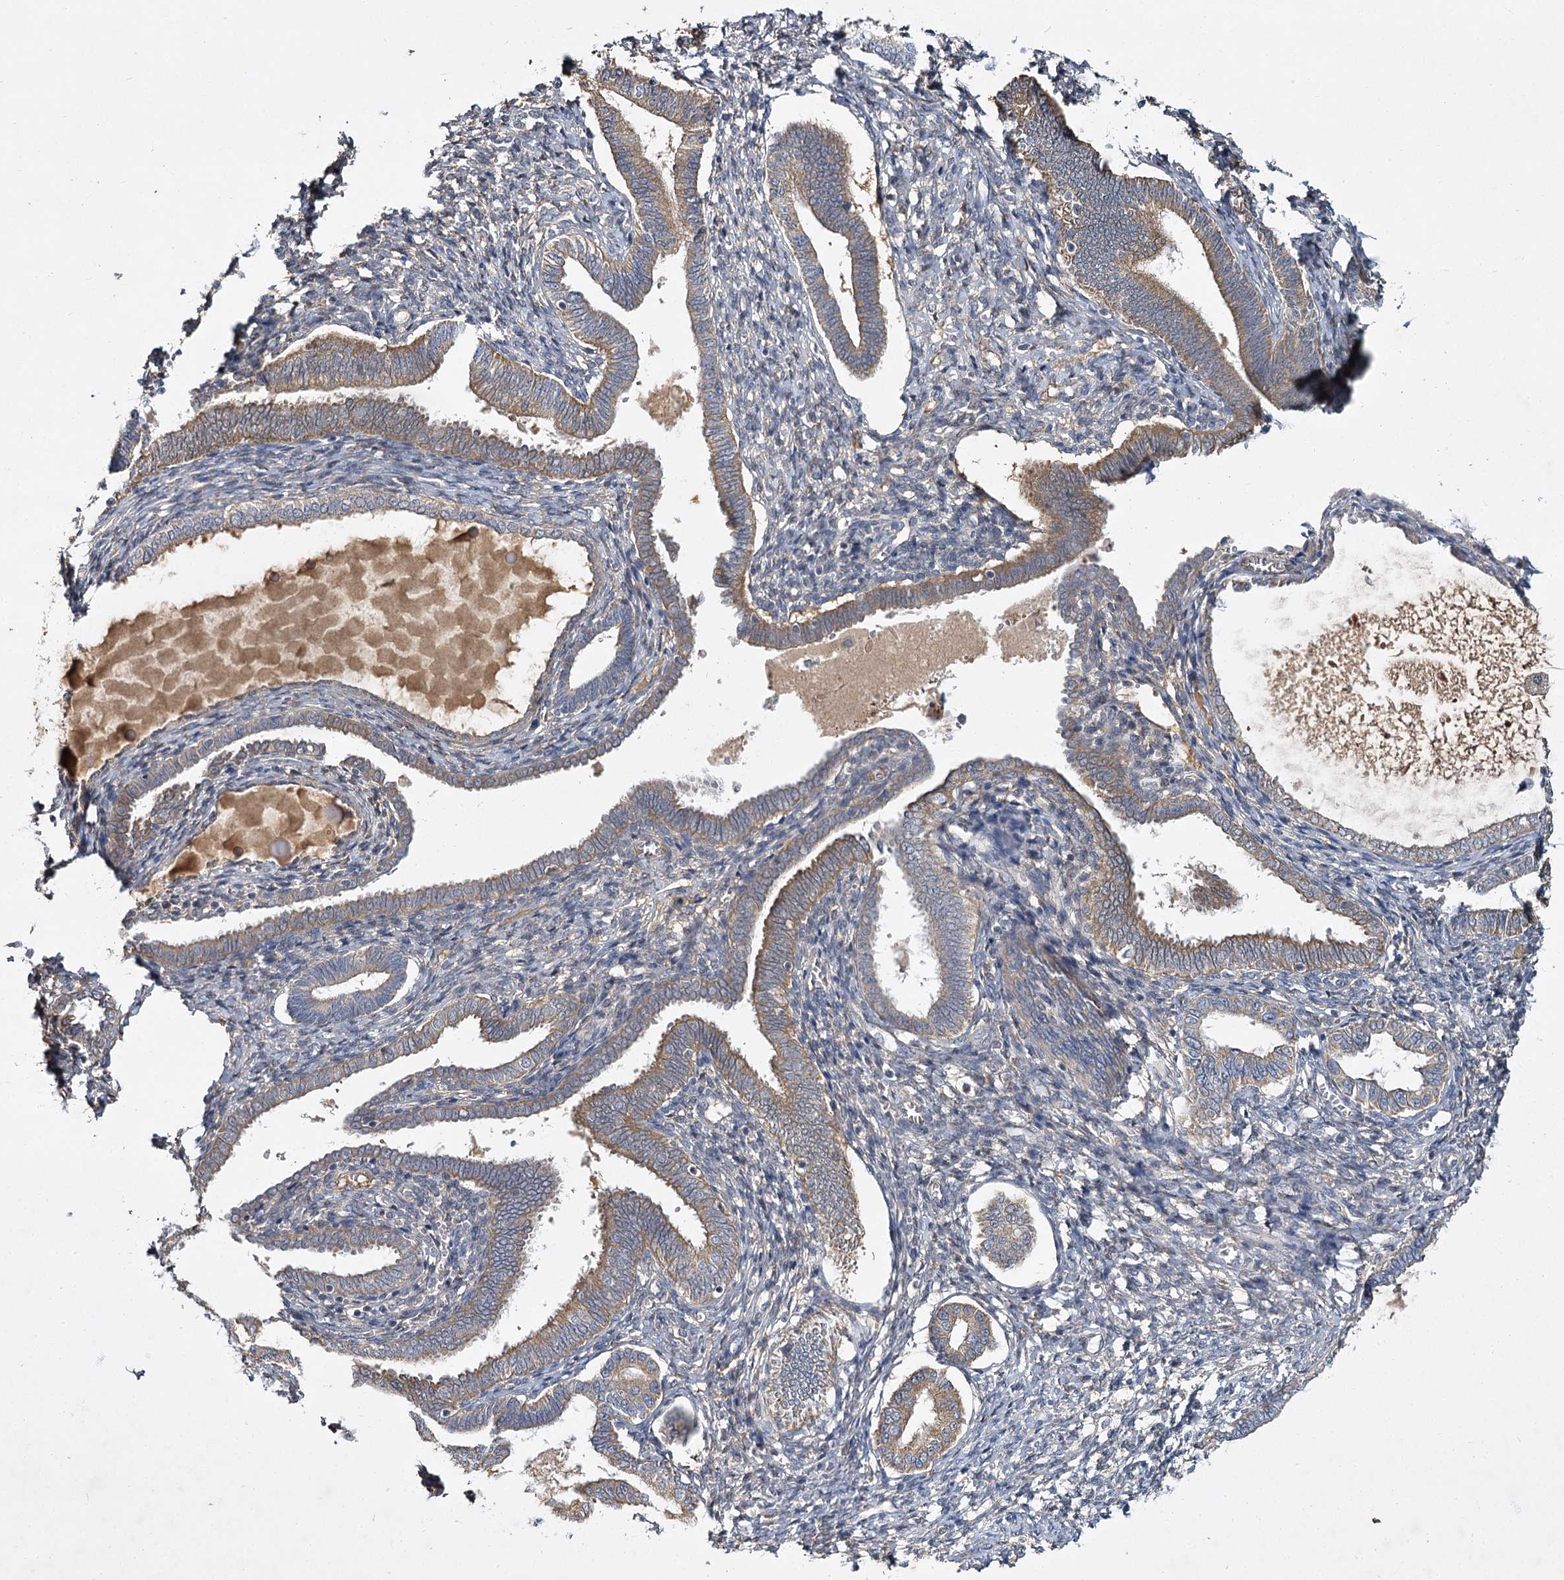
{"staining": {"intensity": "negative", "quantity": "none", "location": "none"}, "tissue": "endometrium", "cell_type": "Cells in endometrial stroma", "image_type": "normal", "snomed": [{"axis": "morphology", "description": "Normal tissue, NOS"}, {"axis": "topography", "description": "Endometrium"}], "caption": "Cells in endometrial stroma are negative for brown protein staining in benign endometrium. (Stains: DAB (3,3'-diaminobenzidine) immunohistochemistry with hematoxylin counter stain, Microscopy: brightfield microscopy at high magnification).", "gene": "MFN1", "patient": {"sex": "female", "age": 77}}